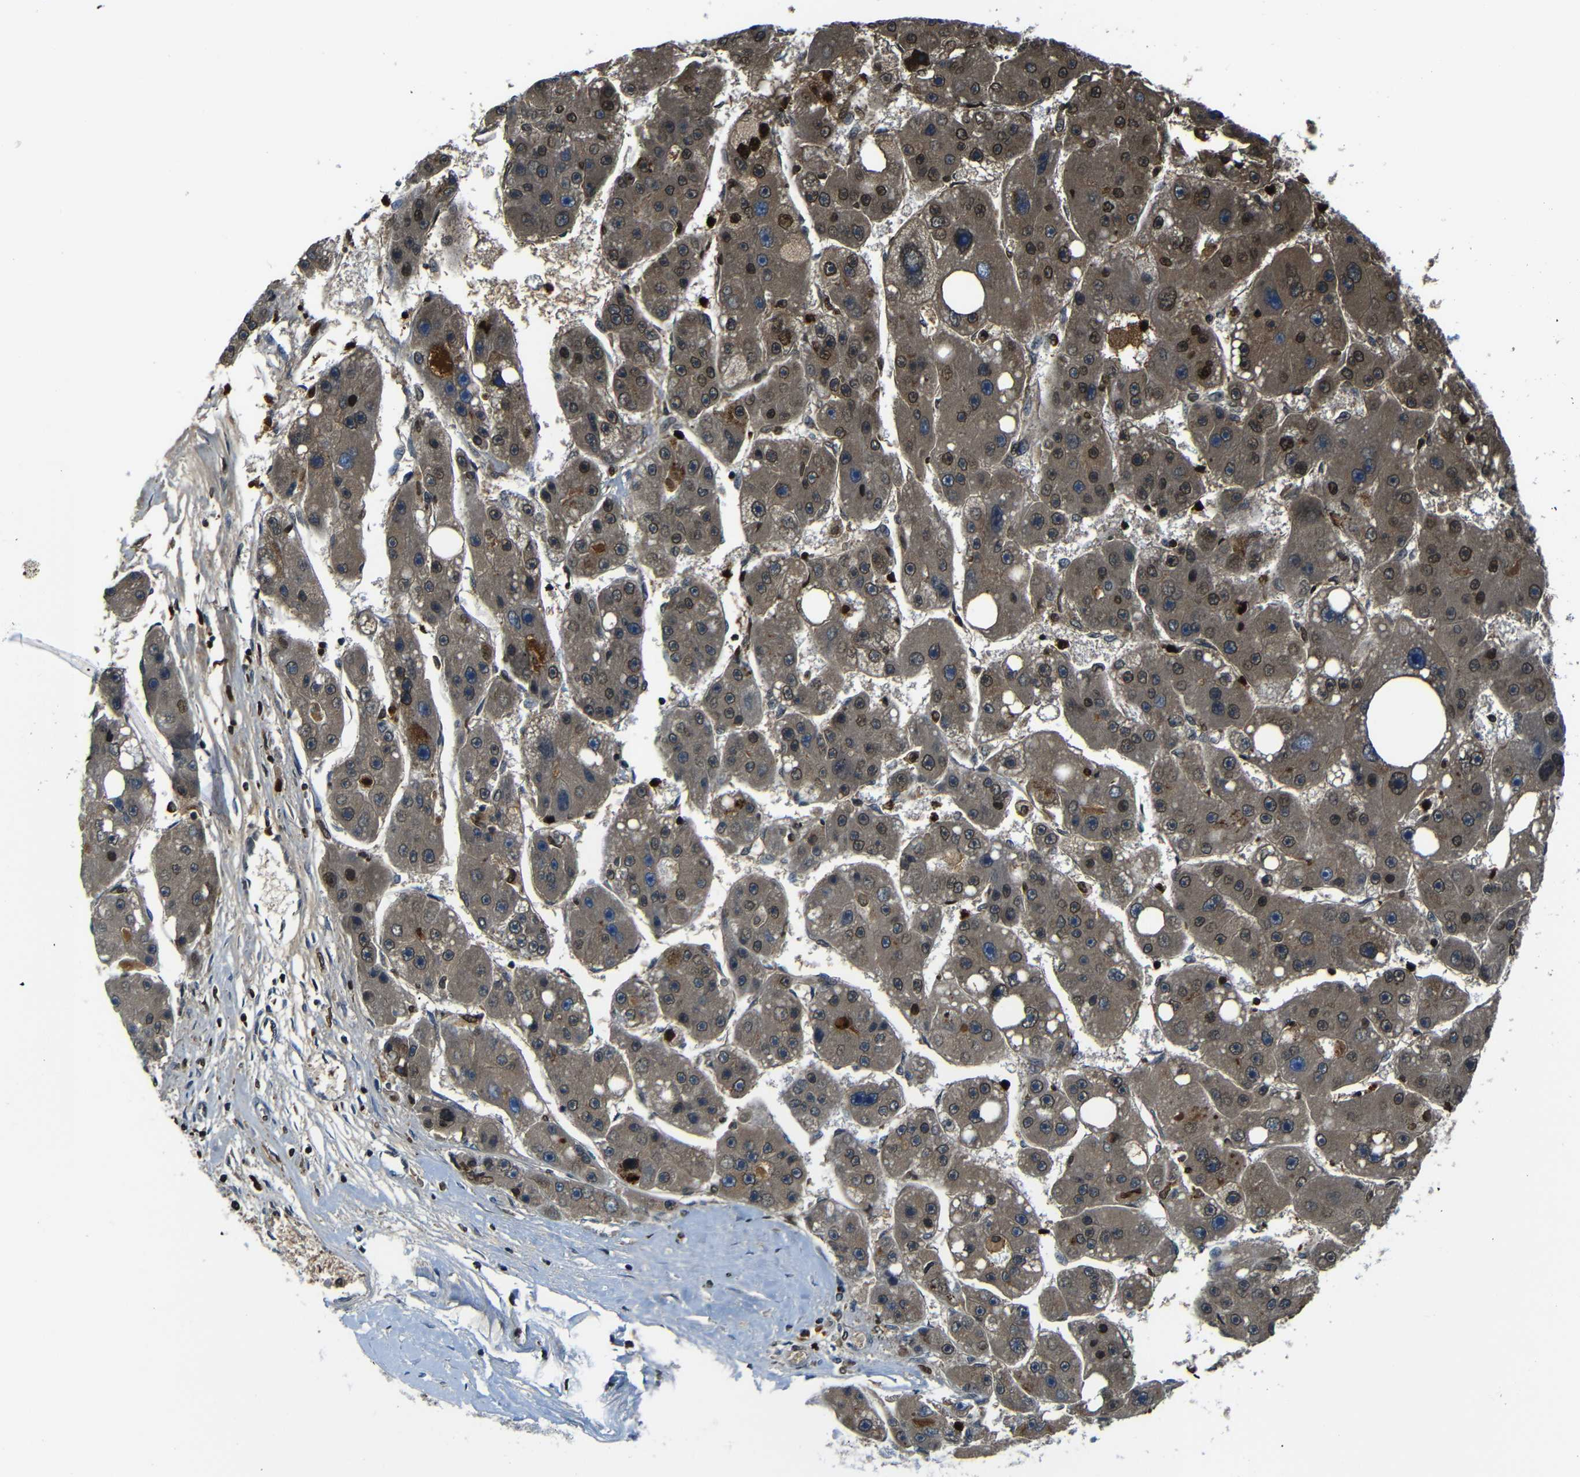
{"staining": {"intensity": "moderate", "quantity": "25%-75%", "location": "cytoplasmic/membranous,nuclear"}, "tissue": "liver cancer", "cell_type": "Tumor cells", "image_type": "cancer", "snomed": [{"axis": "morphology", "description": "Carcinoma, Hepatocellular, NOS"}, {"axis": "topography", "description": "Liver"}], "caption": "Brown immunohistochemical staining in human liver cancer (hepatocellular carcinoma) shows moderate cytoplasmic/membranous and nuclear positivity in about 25%-75% of tumor cells.", "gene": "SERPINA1", "patient": {"sex": "female", "age": 61}}